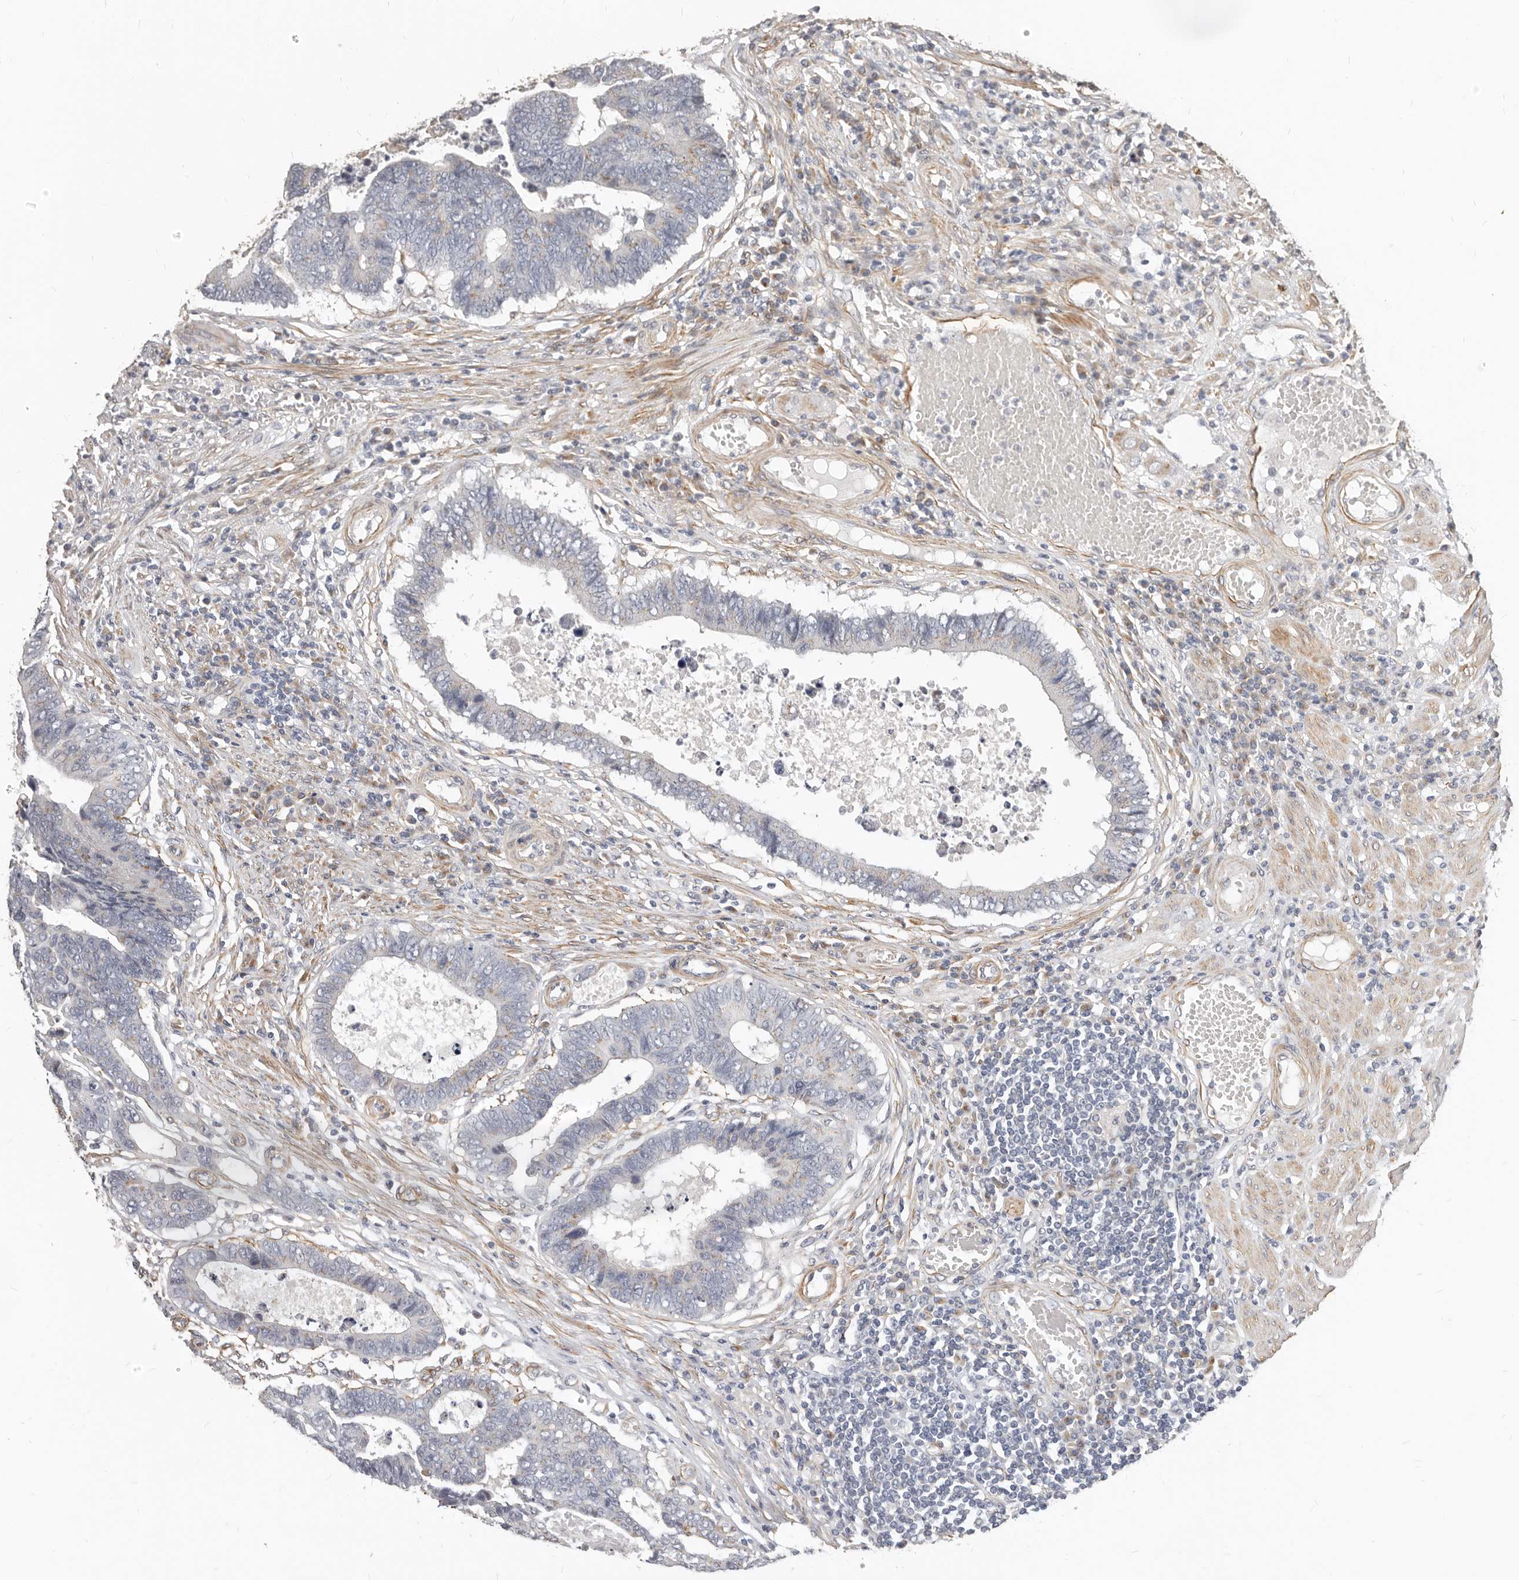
{"staining": {"intensity": "weak", "quantity": "25%-75%", "location": "cytoplasmic/membranous"}, "tissue": "colorectal cancer", "cell_type": "Tumor cells", "image_type": "cancer", "snomed": [{"axis": "morphology", "description": "Adenocarcinoma, NOS"}, {"axis": "topography", "description": "Rectum"}], "caption": "IHC (DAB (3,3'-diaminobenzidine)) staining of human colorectal cancer (adenocarcinoma) displays weak cytoplasmic/membranous protein positivity in approximately 25%-75% of tumor cells.", "gene": "RABAC1", "patient": {"sex": "male", "age": 84}}